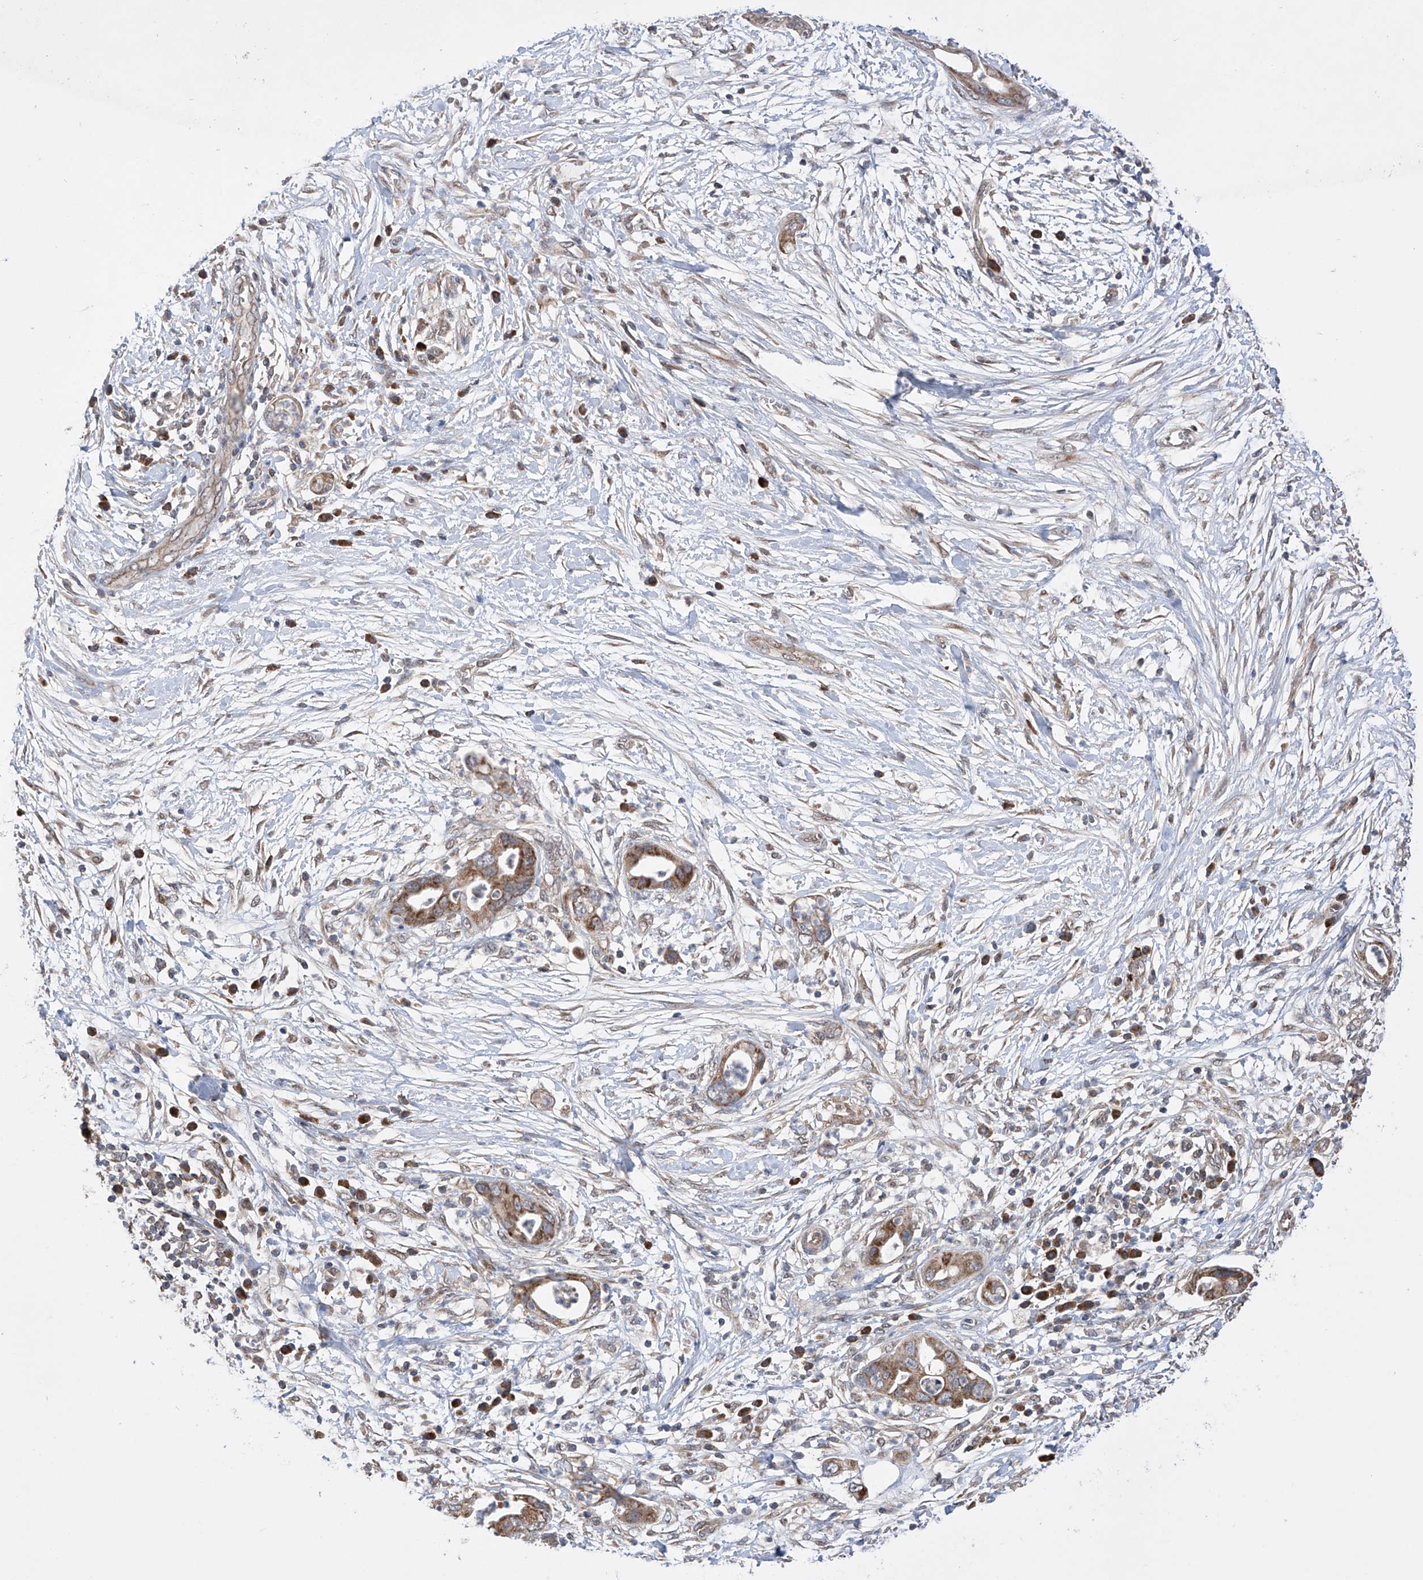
{"staining": {"intensity": "moderate", "quantity": ">75%", "location": "cytoplasmic/membranous"}, "tissue": "pancreatic cancer", "cell_type": "Tumor cells", "image_type": "cancer", "snomed": [{"axis": "morphology", "description": "Adenocarcinoma, NOS"}, {"axis": "topography", "description": "Pancreas"}], "caption": "High-power microscopy captured an immunohistochemistry (IHC) micrograph of pancreatic cancer, revealing moderate cytoplasmic/membranous expression in about >75% of tumor cells.", "gene": "SDHAF4", "patient": {"sex": "male", "age": 75}}